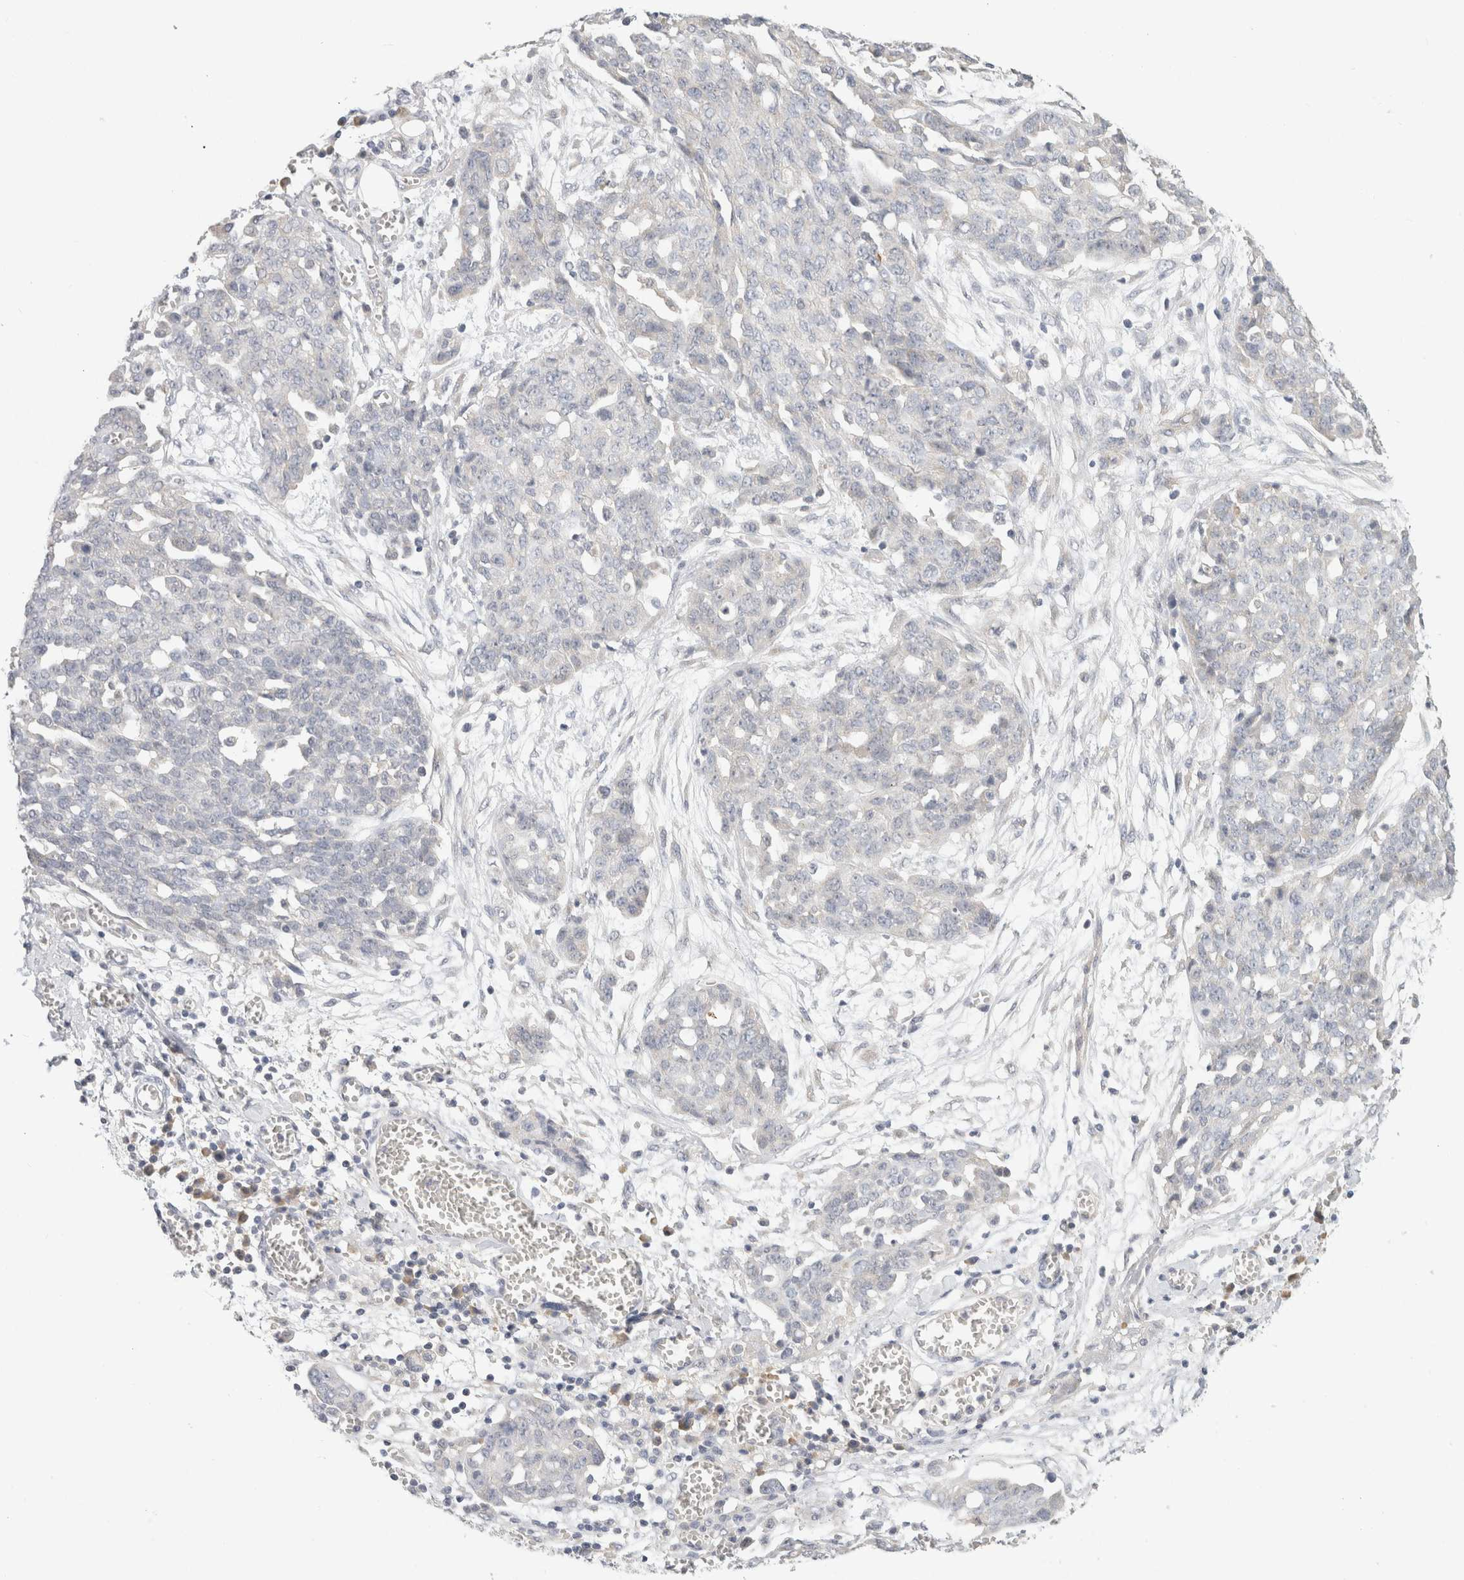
{"staining": {"intensity": "negative", "quantity": "none", "location": "none"}, "tissue": "ovarian cancer", "cell_type": "Tumor cells", "image_type": "cancer", "snomed": [{"axis": "morphology", "description": "Cystadenocarcinoma, serous, NOS"}, {"axis": "topography", "description": "Soft tissue"}, {"axis": "topography", "description": "Ovary"}], "caption": "Immunohistochemical staining of ovarian cancer displays no significant staining in tumor cells.", "gene": "CHRM4", "patient": {"sex": "female", "age": 57}}